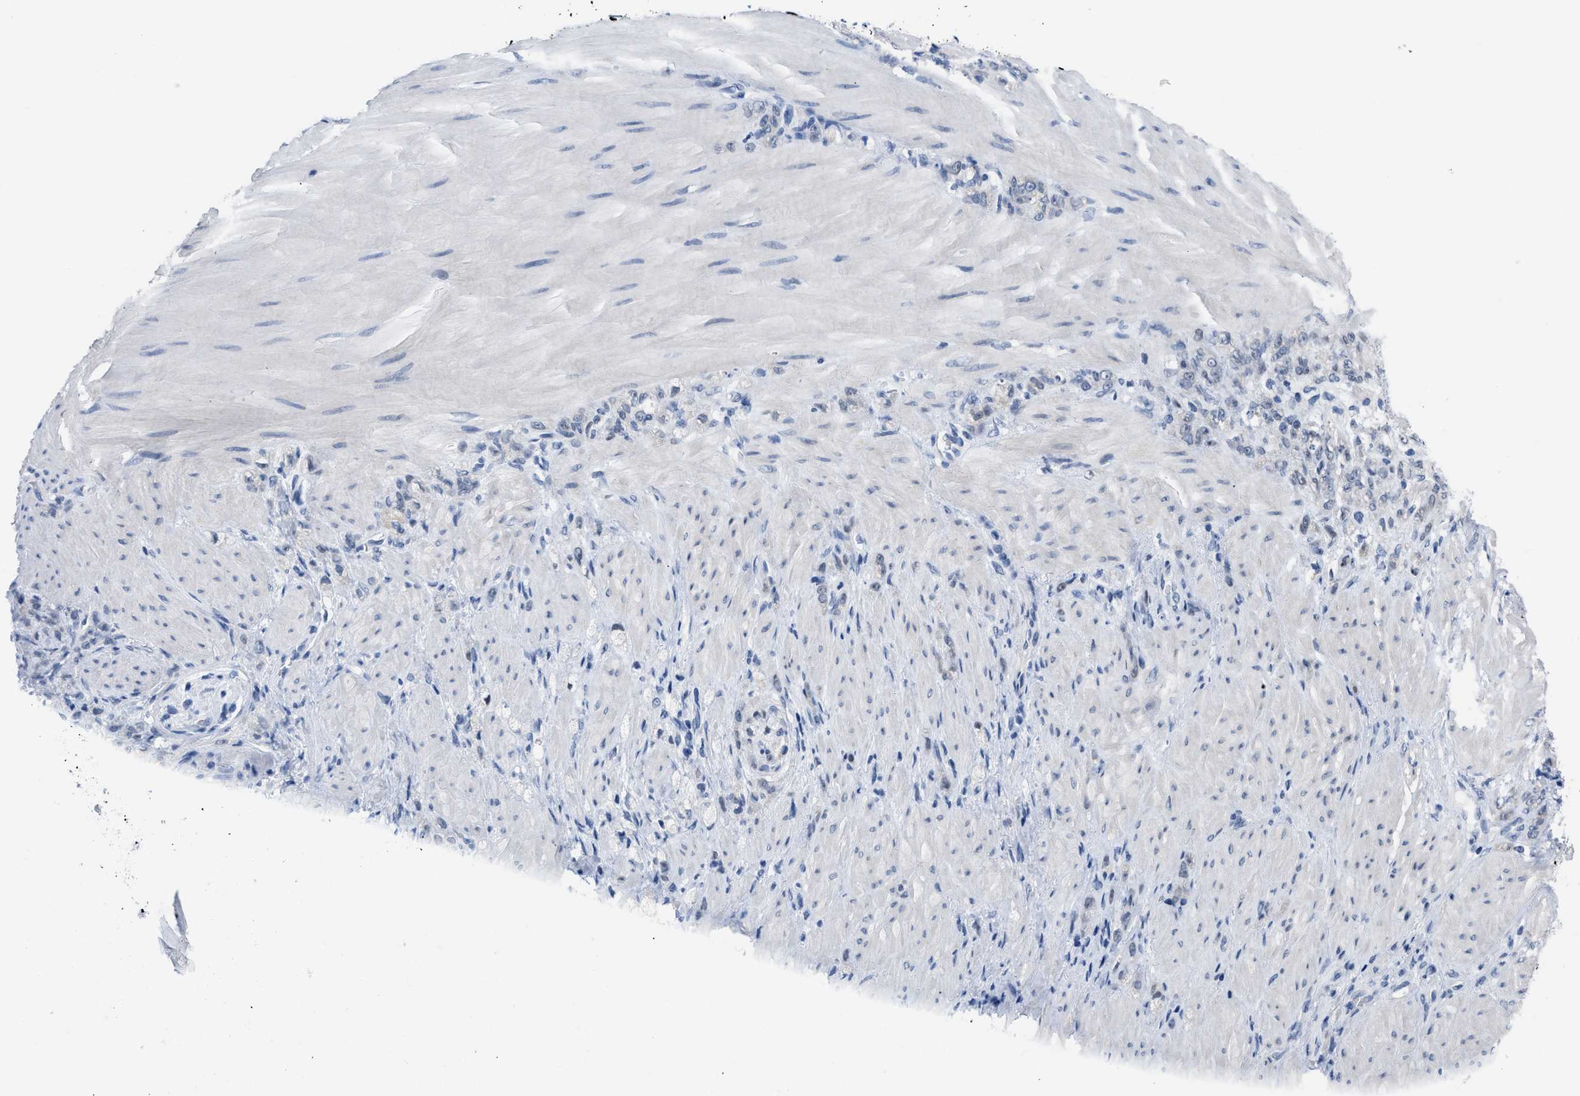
{"staining": {"intensity": "negative", "quantity": "none", "location": "none"}, "tissue": "stomach cancer", "cell_type": "Tumor cells", "image_type": "cancer", "snomed": [{"axis": "morphology", "description": "Normal tissue, NOS"}, {"axis": "morphology", "description": "Adenocarcinoma, NOS"}, {"axis": "topography", "description": "Stomach"}], "caption": "Tumor cells show no significant protein staining in adenocarcinoma (stomach).", "gene": "SETDB1", "patient": {"sex": "male", "age": 82}}